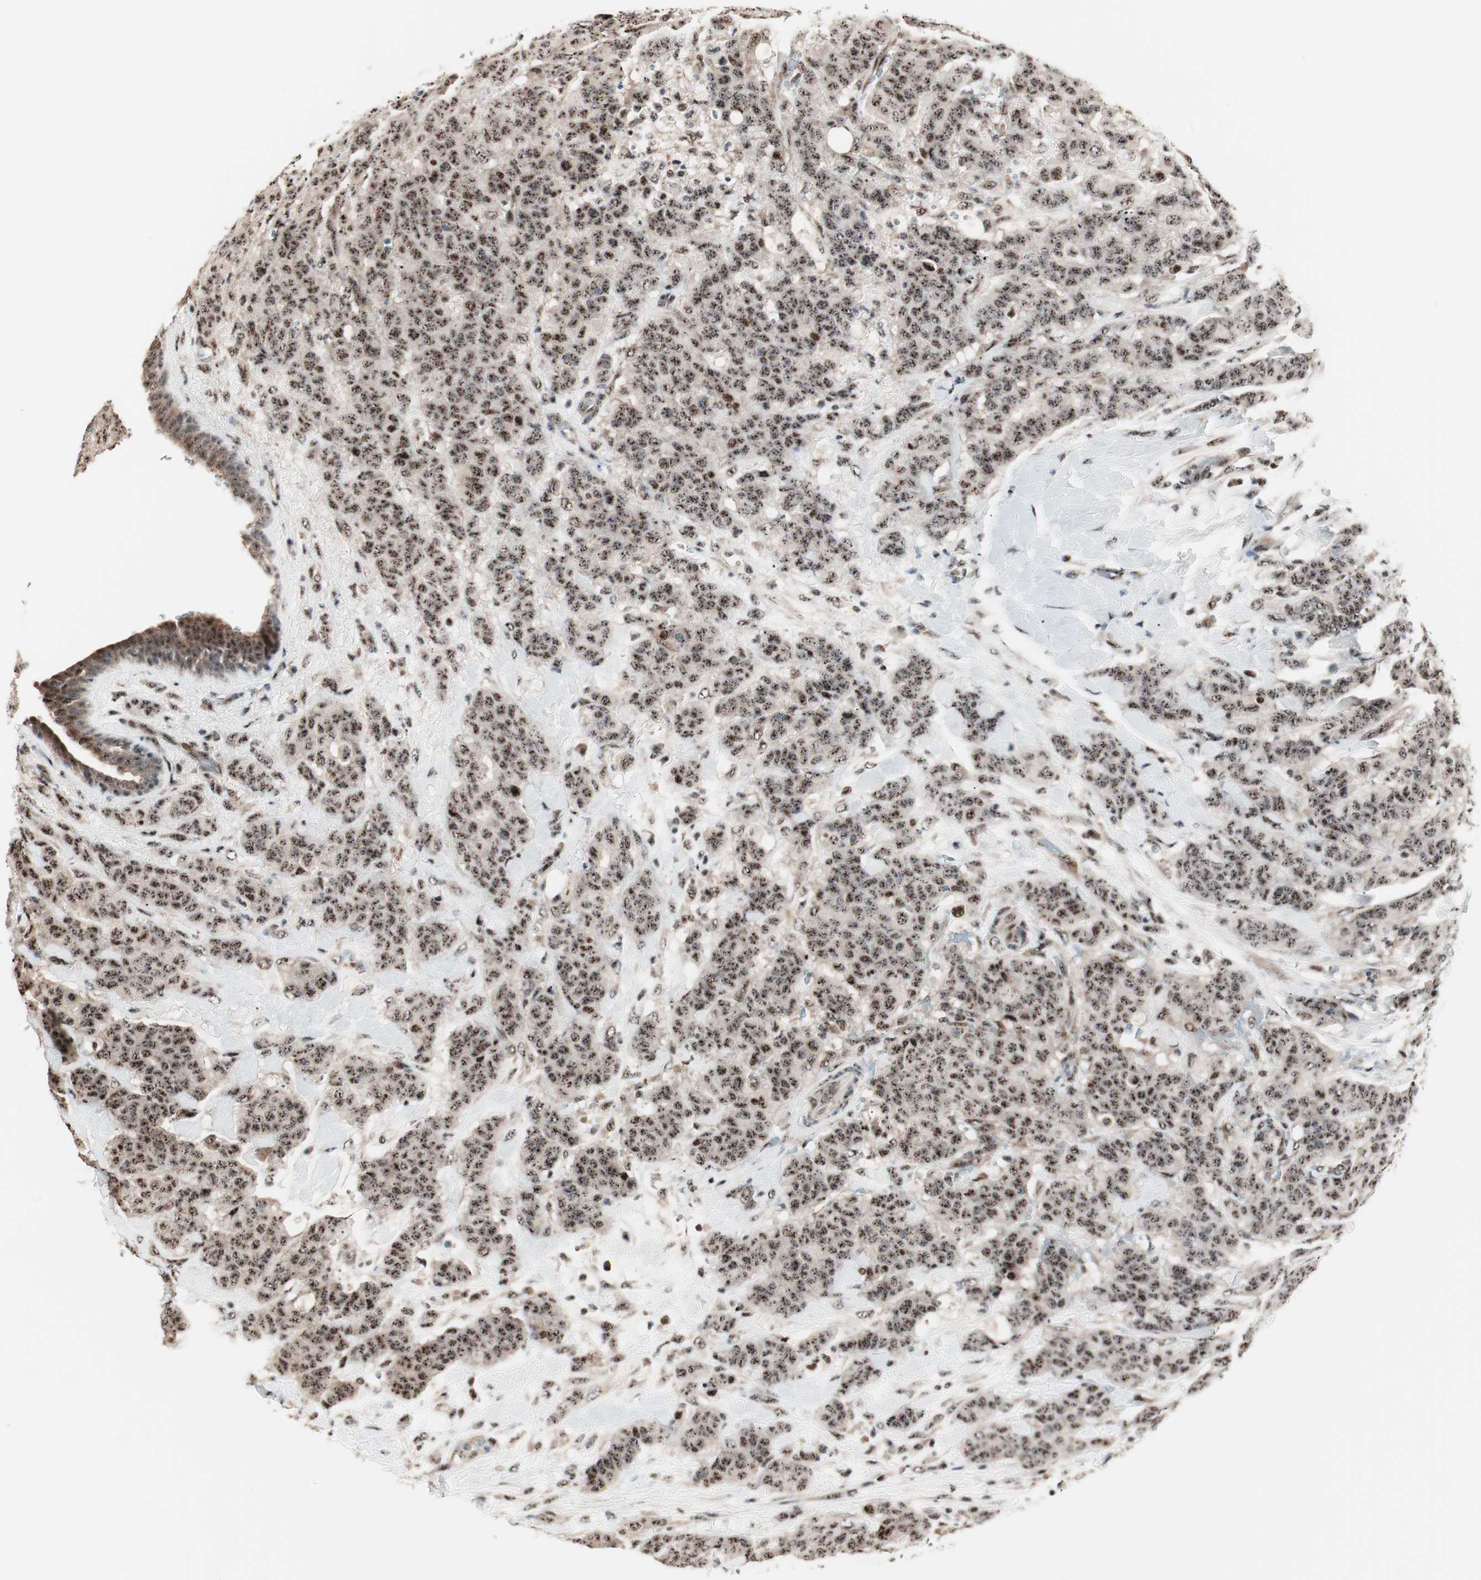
{"staining": {"intensity": "strong", "quantity": ">75%", "location": "nuclear"}, "tissue": "breast cancer", "cell_type": "Tumor cells", "image_type": "cancer", "snomed": [{"axis": "morphology", "description": "Duct carcinoma"}, {"axis": "topography", "description": "Breast"}], "caption": "Protein expression by immunohistochemistry shows strong nuclear staining in approximately >75% of tumor cells in breast cancer (intraductal carcinoma).", "gene": "NR5A2", "patient": {"sex": "female", "age": 40}}